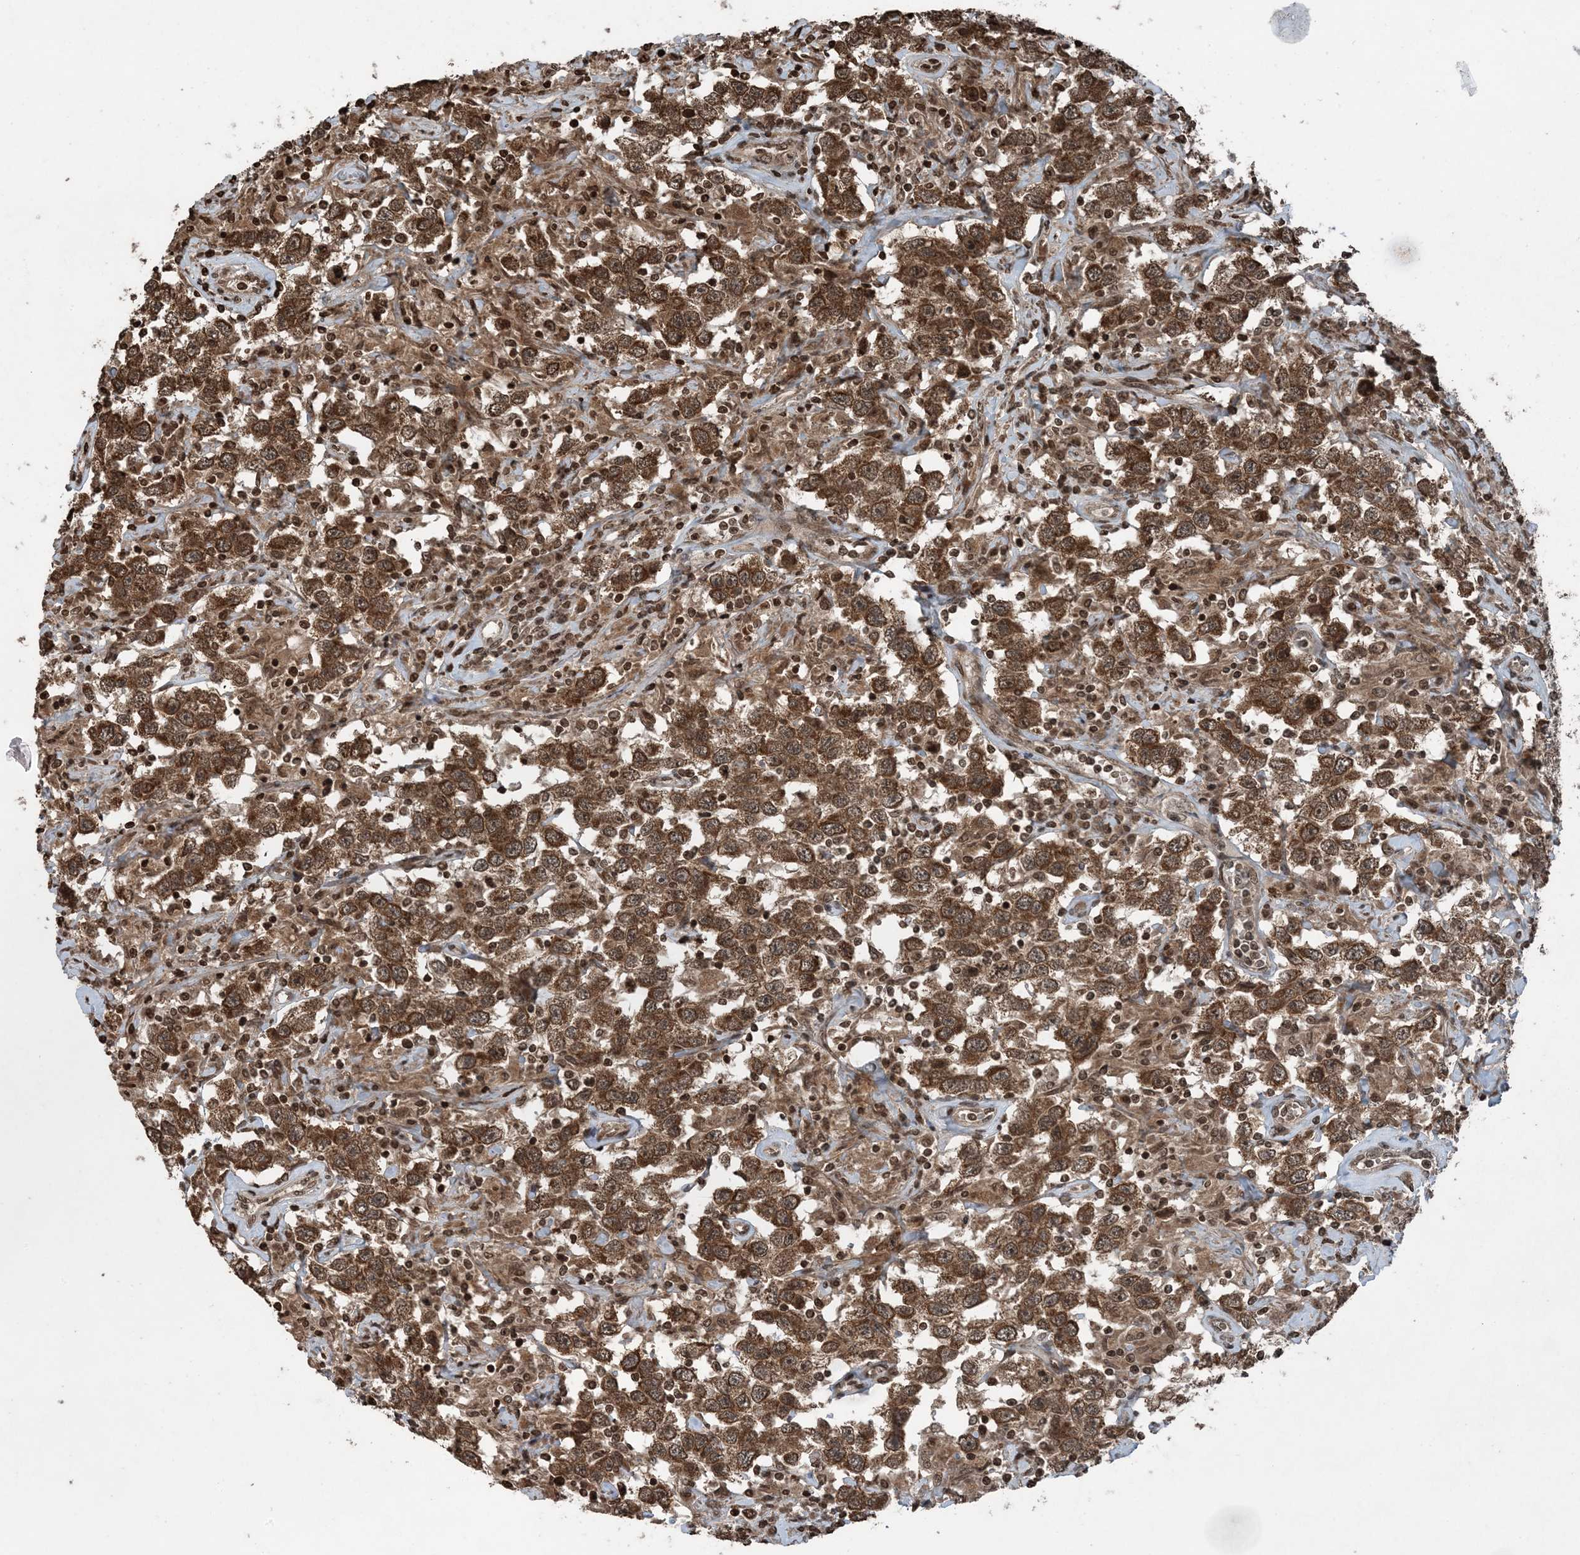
{"staining": {"intensity": "moderate", "quantity": ">75%", "location": "cytoplasmic/membranous,nuclear"}, "tissue": "testis cancer", "cell_type": "Tumor cells", "image_type": "cancer", "snomed": [{"axis": "morphology", "description": "Seminoma, NOS"}, {"axis": "topography", "description": "Testis"}], "caption": "There is medium levels of moderate cytoplasmic/membranous and nuclear staining in tumor cells of seminoma (testis), as demonstrated by immunohistochemical staining (brown color).", "gene": "ZFAND2B", "patient": {"sex": "male", "age": 41}}